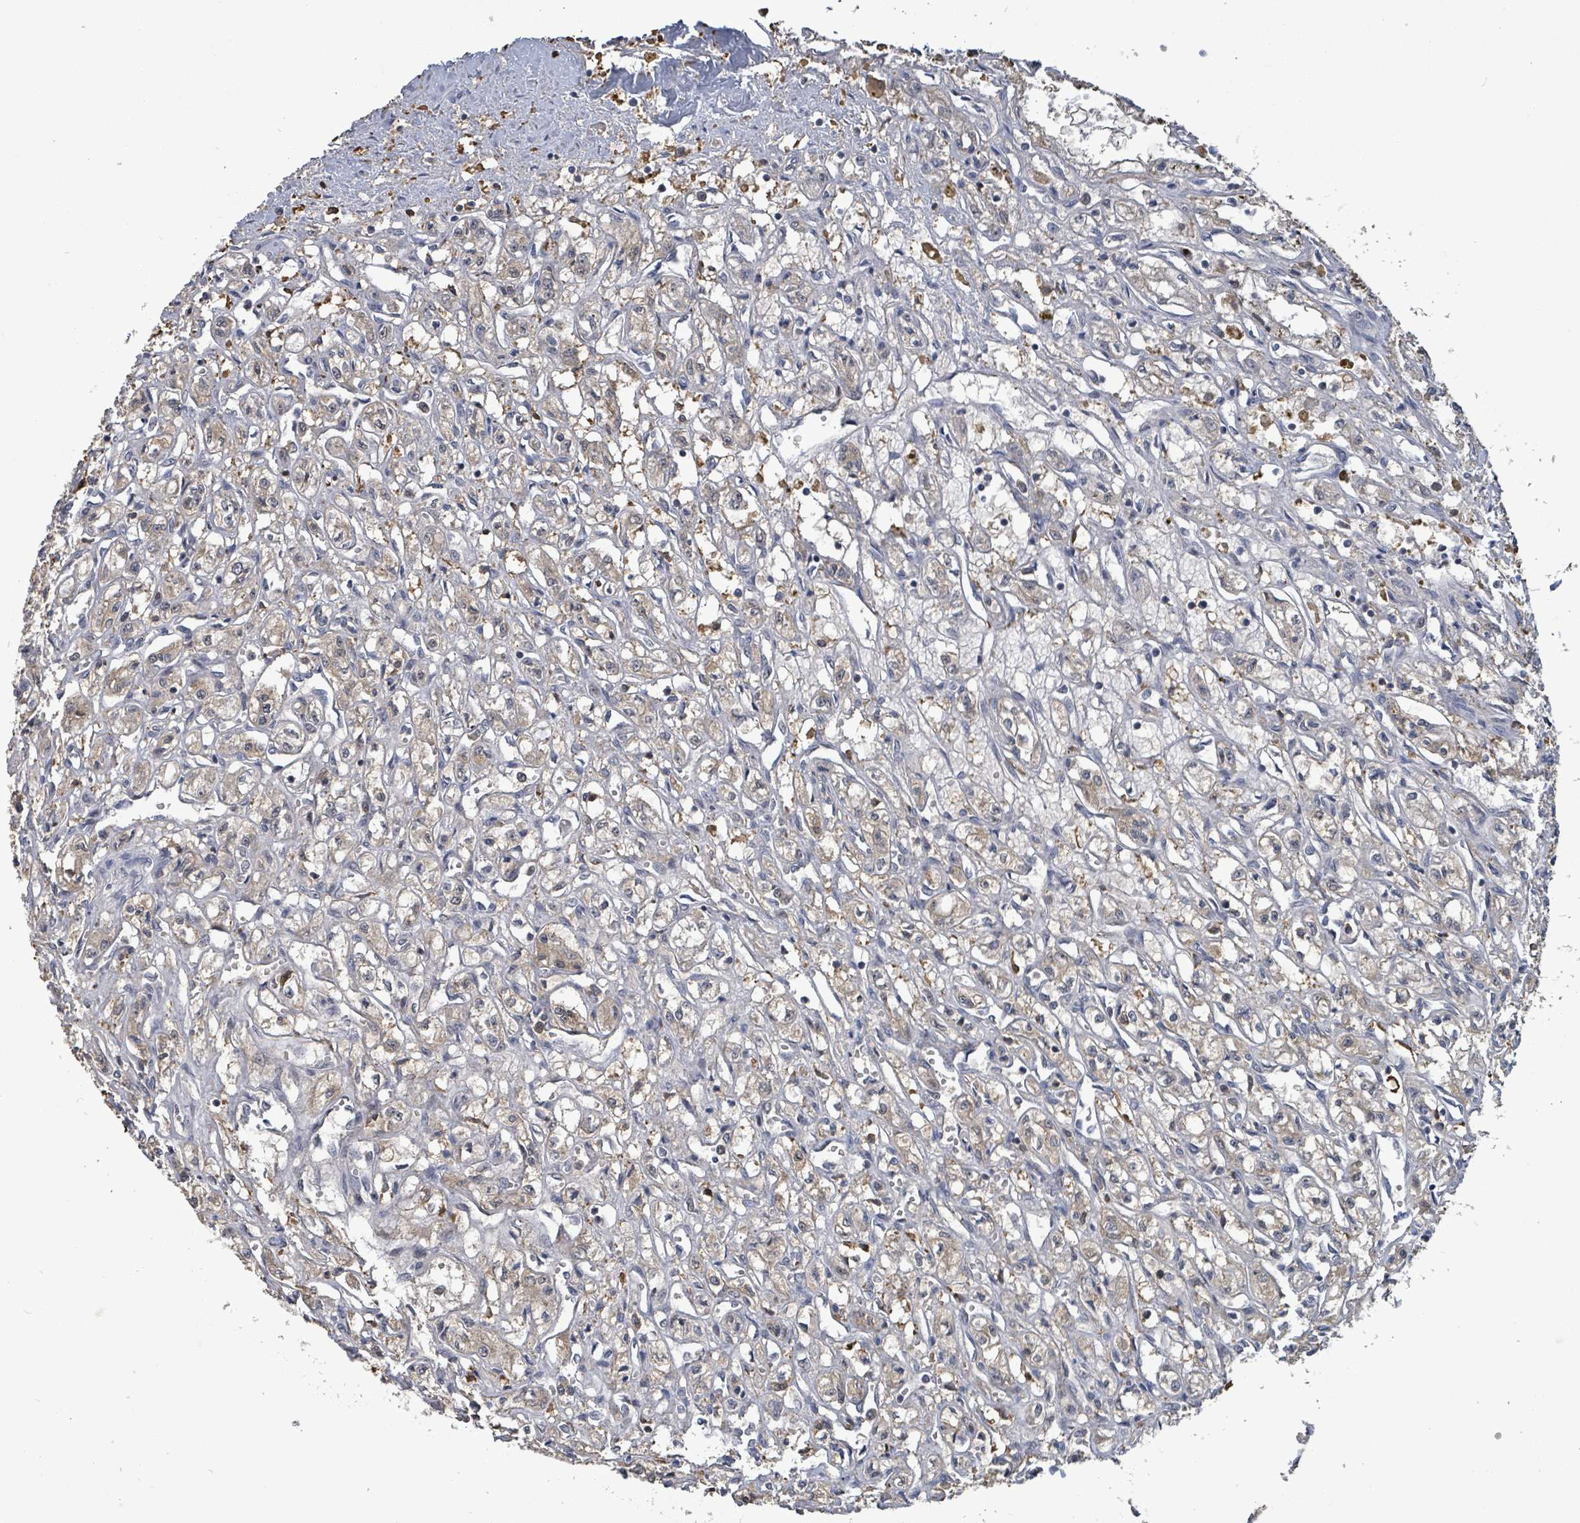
{"staining": {"intensity": "weak", "quantity": "<25%", "location": "cytoplasmic/membranous"}, "tissue": "renal cancer", "cell_type": "Tumor cells", "image_type": "cancer", "snomed": [{"axis": "morphology", "description": "Adenocarcinoma, NOS"}, {"axis": "topography", "description": "Kidney"}], "caption": "Immunohistochemistry (IHC) of renal adenocarcinoma shows no positivity in tumor cells.", "gene": "FBXO6", "patient": {"sex": "male", "age": 56}}